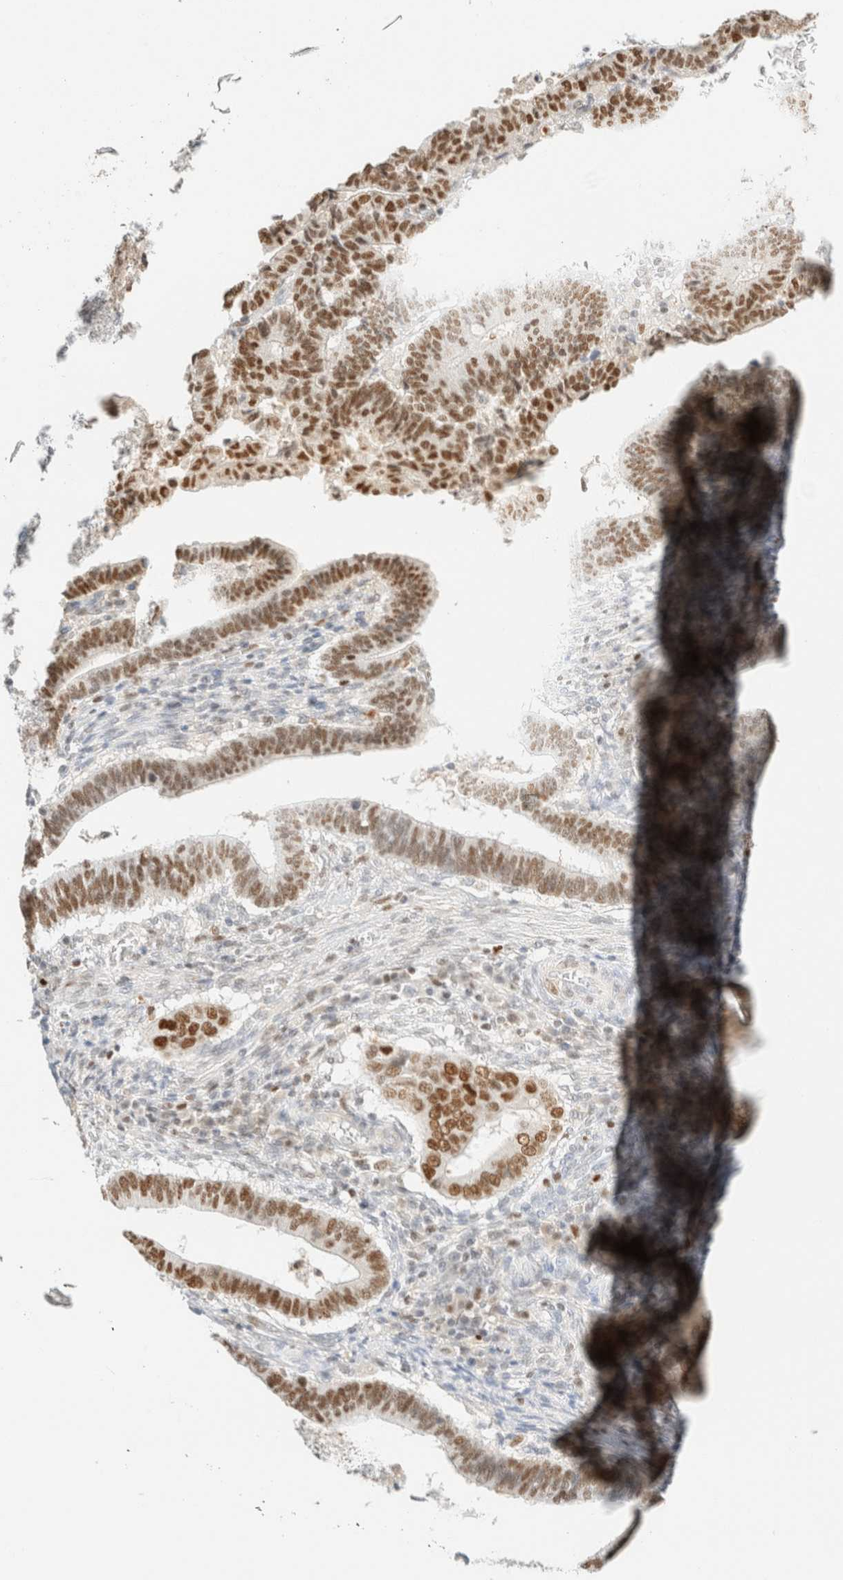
{"staining": {"intensity": "moderate", "quantity": ">75%", "location": "nuclear"}, "tissue": "cervical cancer", "cell_type": "Tumor cells", "image_type": "cancer", "snomed": [{"axis": "morphology", "description": "Adenocarcinoma, NOS"}, {"axis": "topography", "description": "Cervix"}], "caption": "Immunohistochemistry (IHC) image of neoplastic tissue: human cervical cancer (adenocarcinoma) stained using IHC displays medium levels of moderate protein expression localized specifically in the nuclear of tumor cells, appearing as a nuclear brown color.", "gene": "DDB2", "patient": {"sex": "female", "age": 44}}